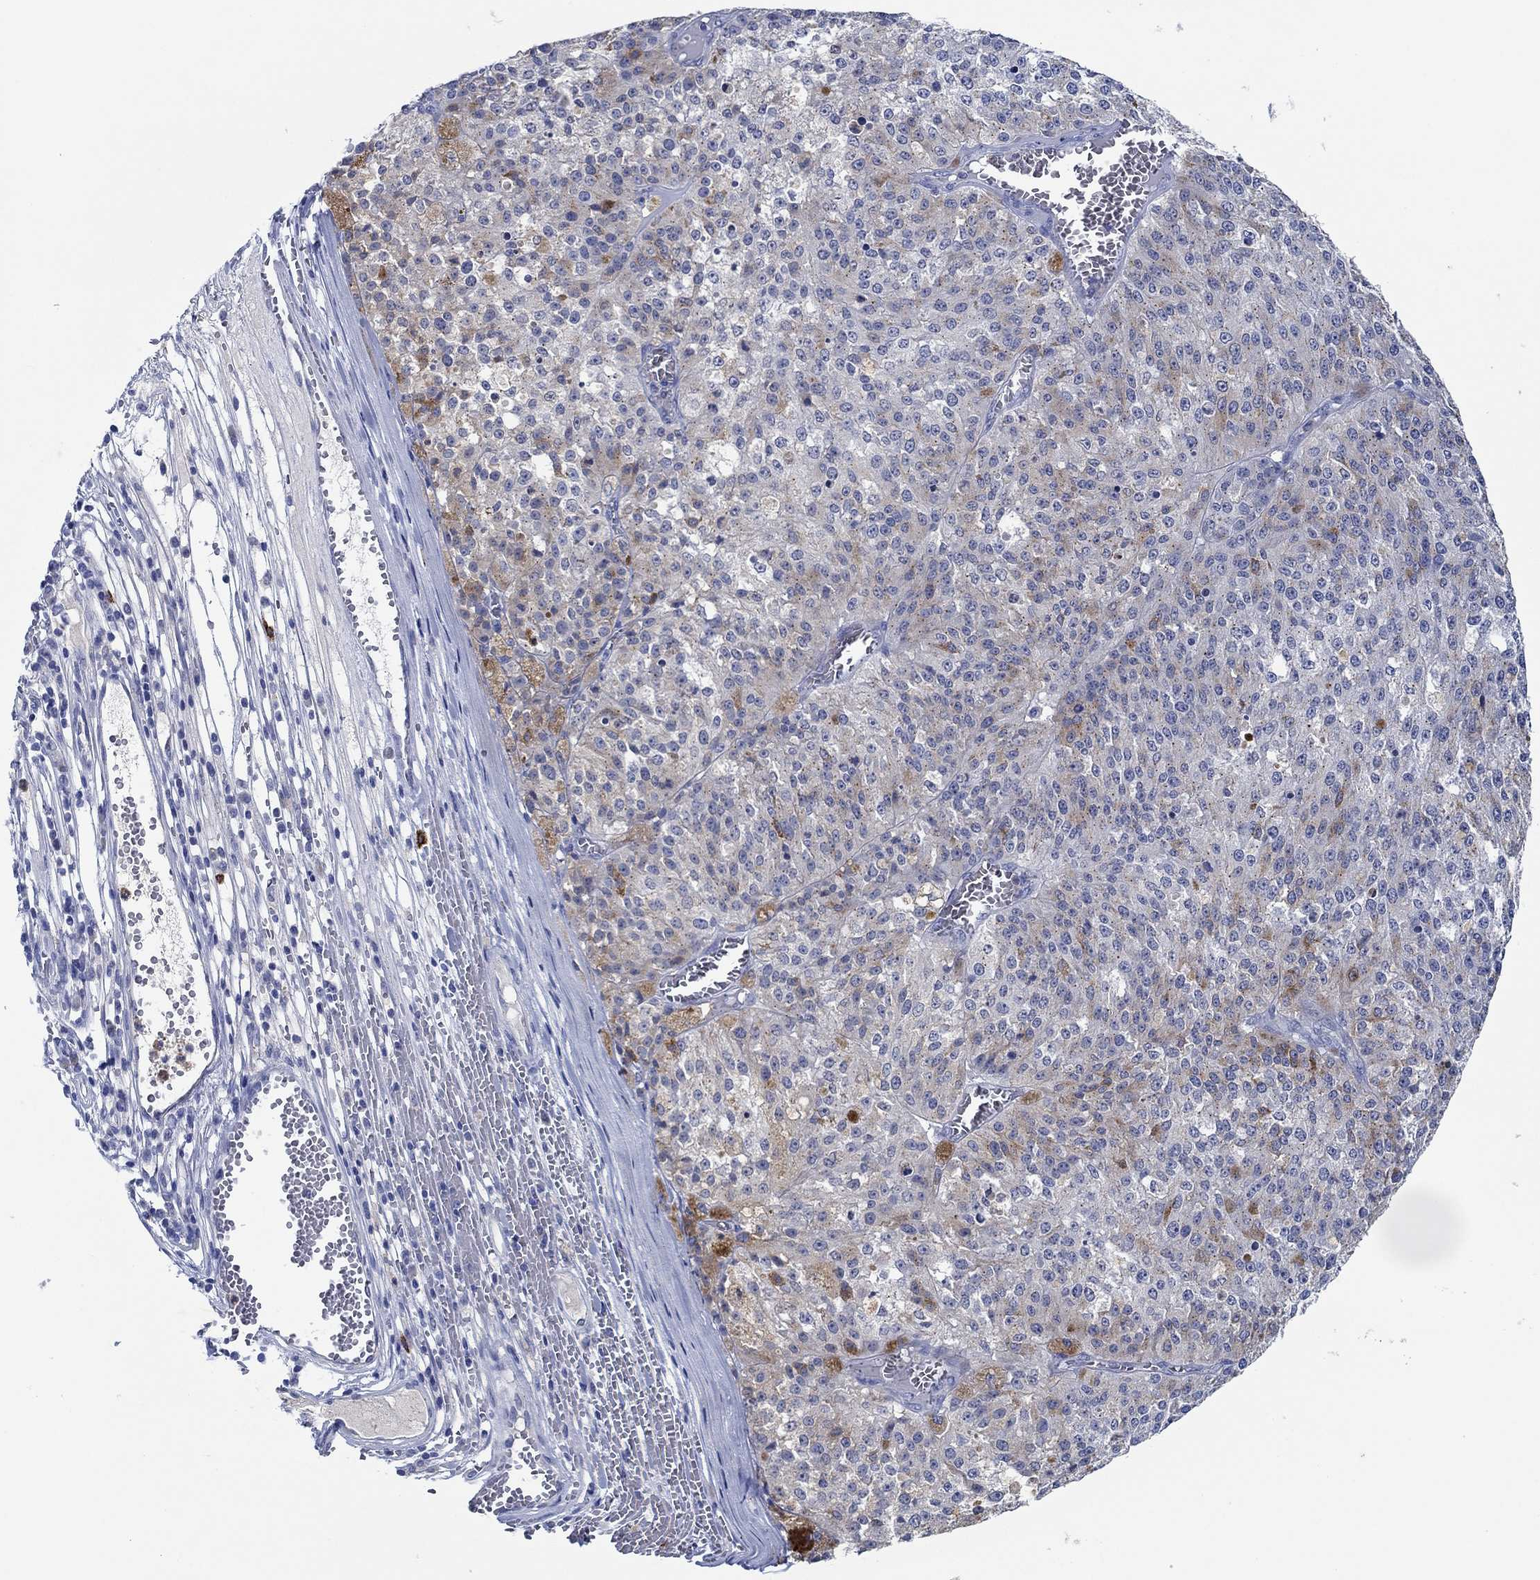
{"staining": {"intensity": "moderate", "quantity": "<25%", "location": "cytoplasmic/membranous"}, "tissue": "melanoma", "cell_type": "Tumor cells", "image_type": "cancer", "snomed": [{"axis": "morphology", "description": "Malignant melanoma, Metastatic site"}, {"axis": "topography", "description": "Lymph node"}], "caption": "Moderate cytoplasmic/membranous protein staining is appreciated in about <25% of tumor cells in melanoma. The protein is shown in brown color, while the nuclei are stained blue.", "gene": "CPM", "patient": {"sex": "female", "age": 64}}